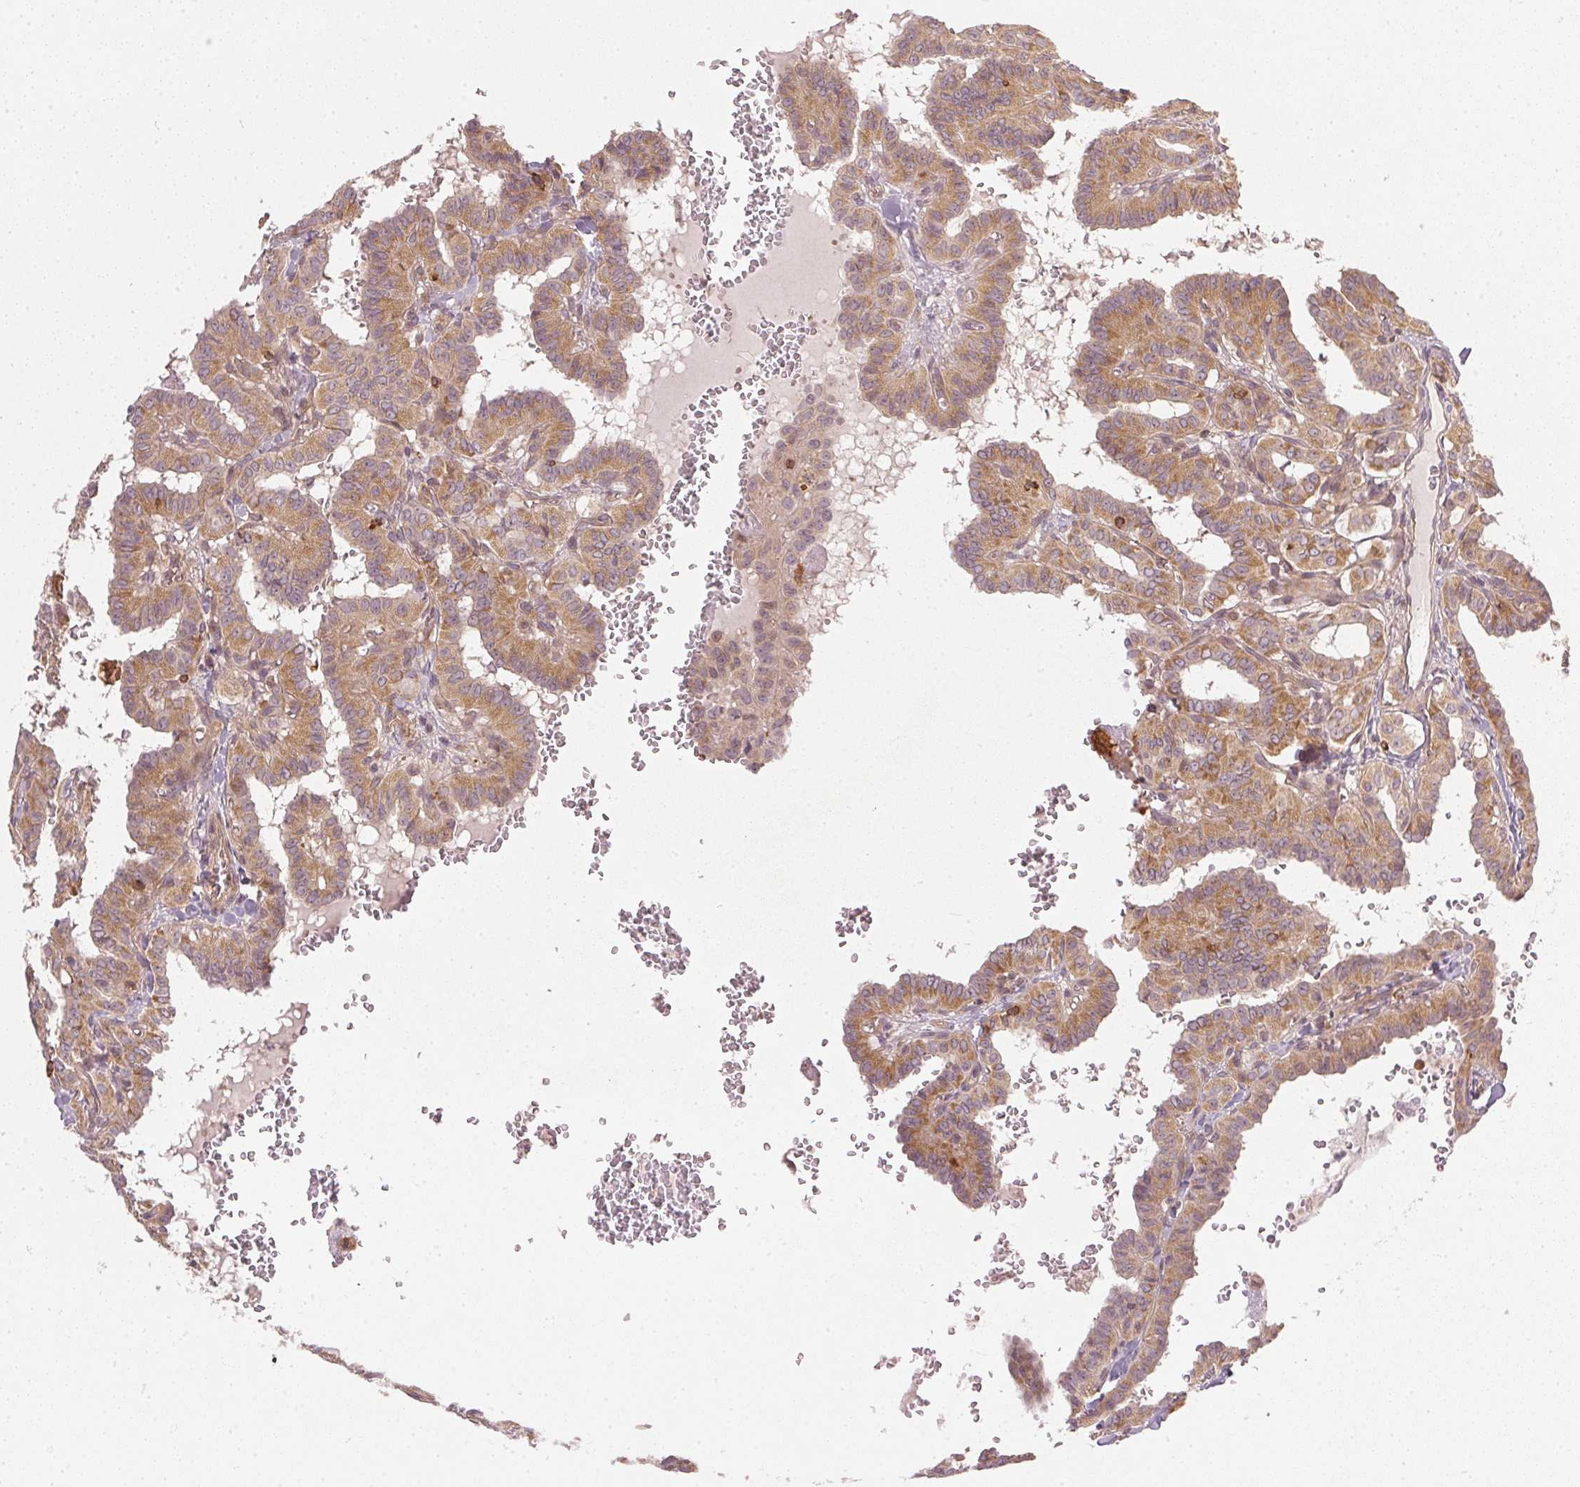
{"staining": {"intensity": "moderate", "quantity": ">75%", "location": "cytoplasmic/membranous"}, "tissue": "thyroid cancer", "cell_type": "Tumor cells", "image_type": "cancer", "snomed": [{"axis": "morphology", "description": "Papillary adenocarcinoma, NOS"}, {"axis": "topography", "description": "Thyroid gland"}], "caption": "The immunohistochemical stain labels moderate cytoplasmic/membranous staining in tumor cells of thyroid papillary adenocarcinoma tissue.", "gene": "NADK2", "patient": {"sex": "female", "age": 21}}